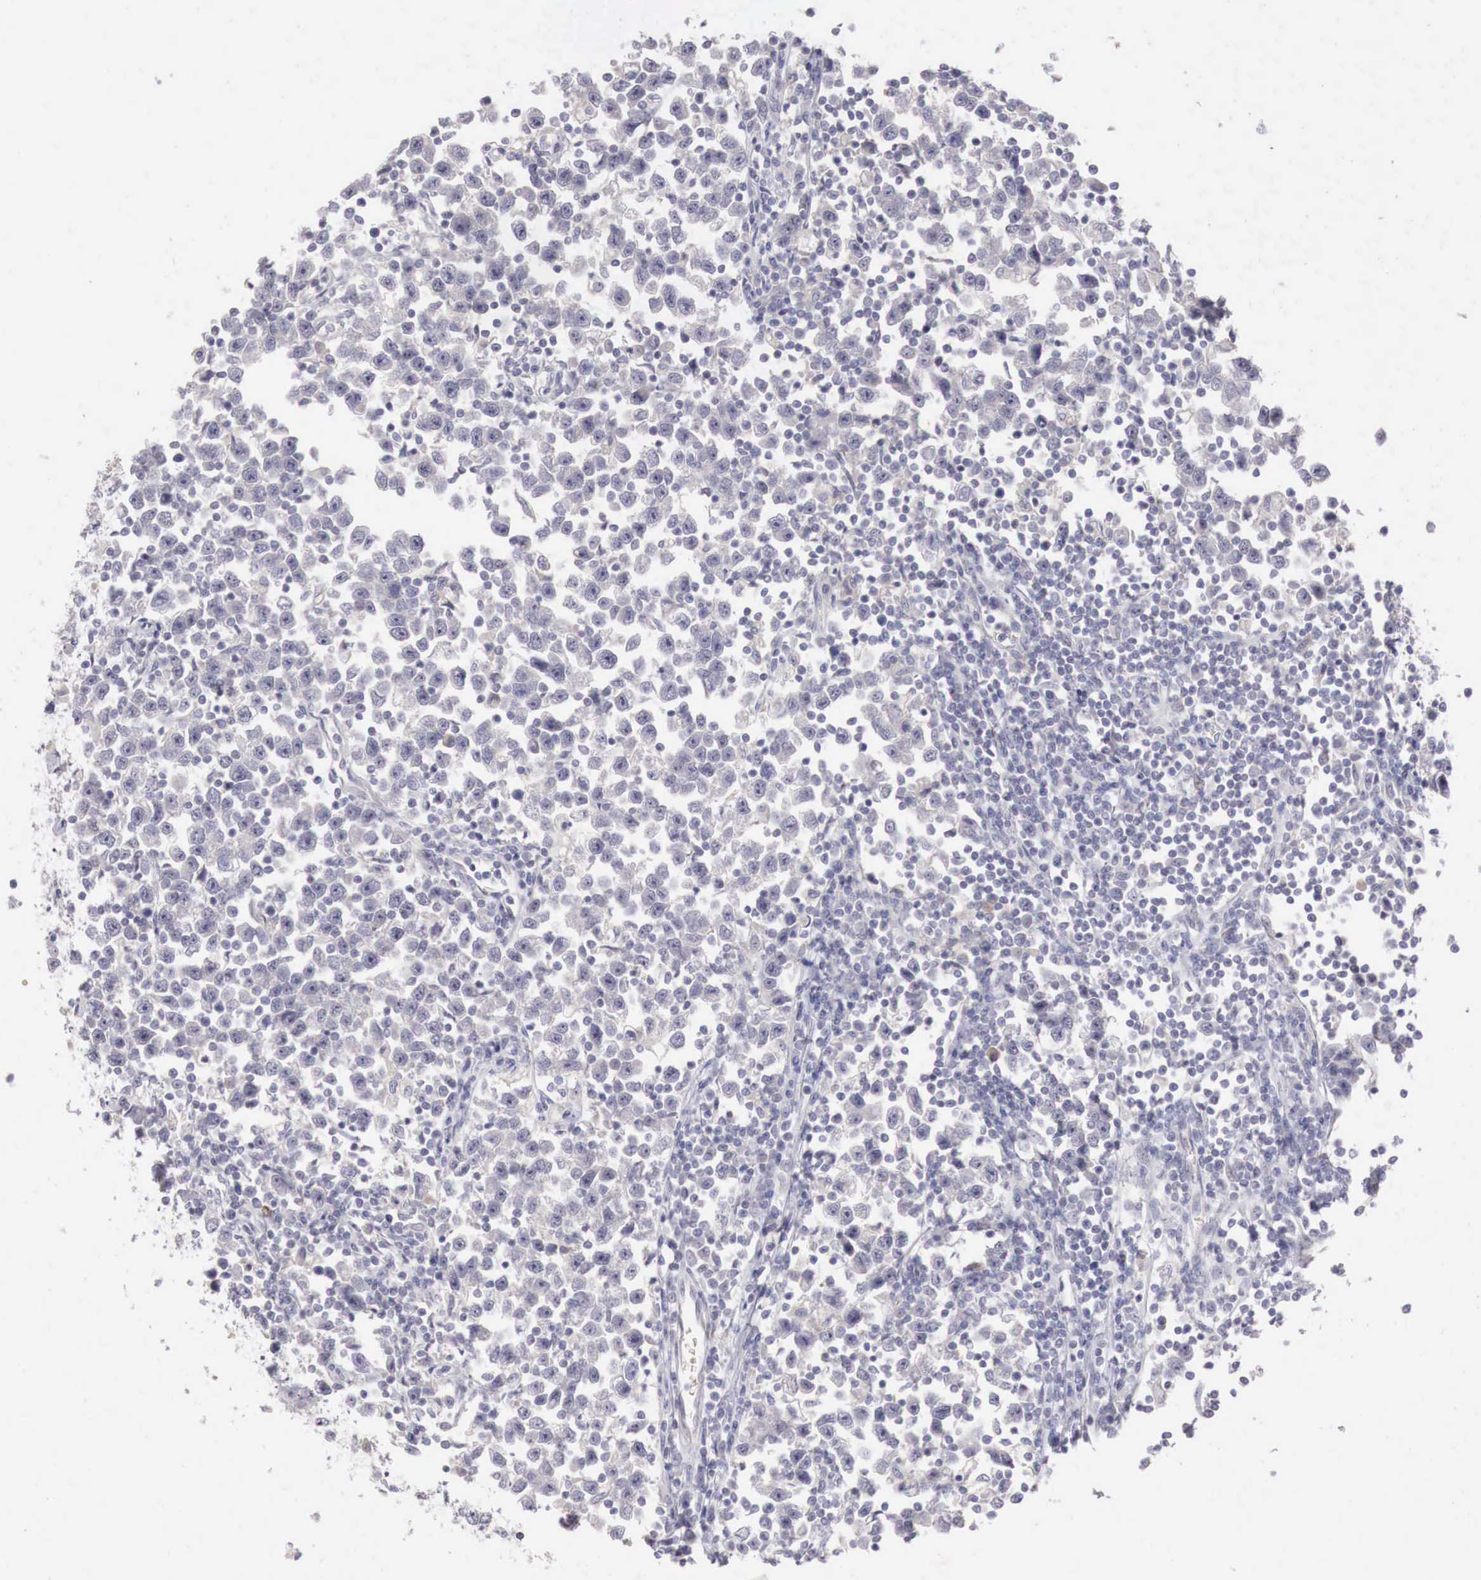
{"staining": {"intensity": "negative", "quantity": "none", "location": "none"}, "tissue": "testis cancer", "cell_type": "Tumor cells", "image_type": "cancer", "snomed": [{"axis": "morphology", "description": "Seminoma, NOS"}, {"axis": "topography", "description": "Testis"}], "caption": "Protein analysis of testis cancer exhibits no significant positivity in tumor cells.", "gene": "GATA1", "patient": {"sex": "male", "age": 43}}